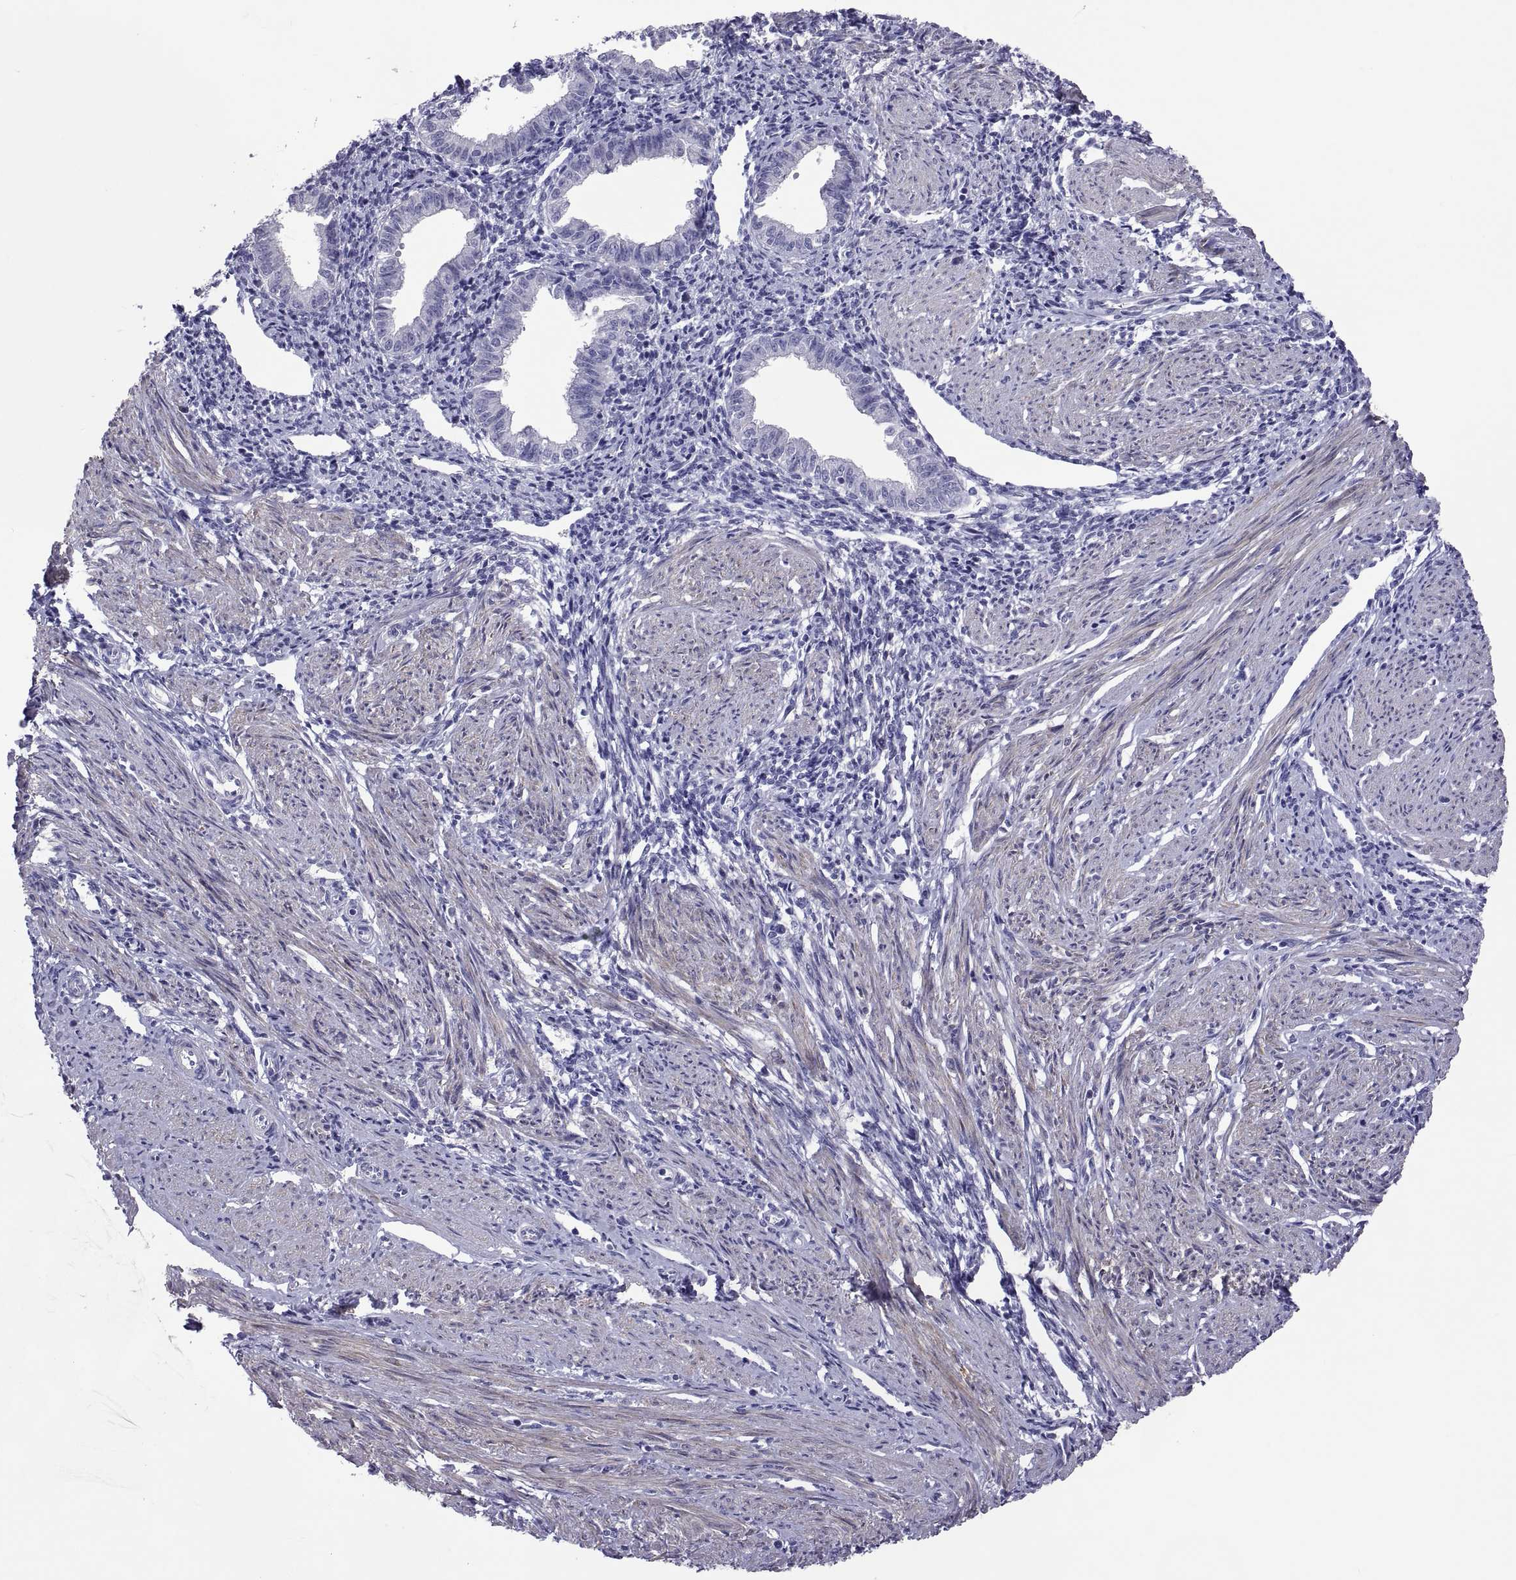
{"staining": {"intensity": "negative", "quantity": "none", "location": "none"}, "tissue": "endometrium", "cell_type": "Cells in endometrial stroma", "image_type": "normal", "snomed": [{"axis": "morphology", "description": "Normal tissue, NOS"}, {"axis": "topography", "description": "Endometrium"}], "caption": "IHC image of normal human endometrium stained for a protein (brown), which displays no staining in cells in endometrial stroma.", "gene": "BSPH1", "patient": {"sex": "female", "age": 37}}